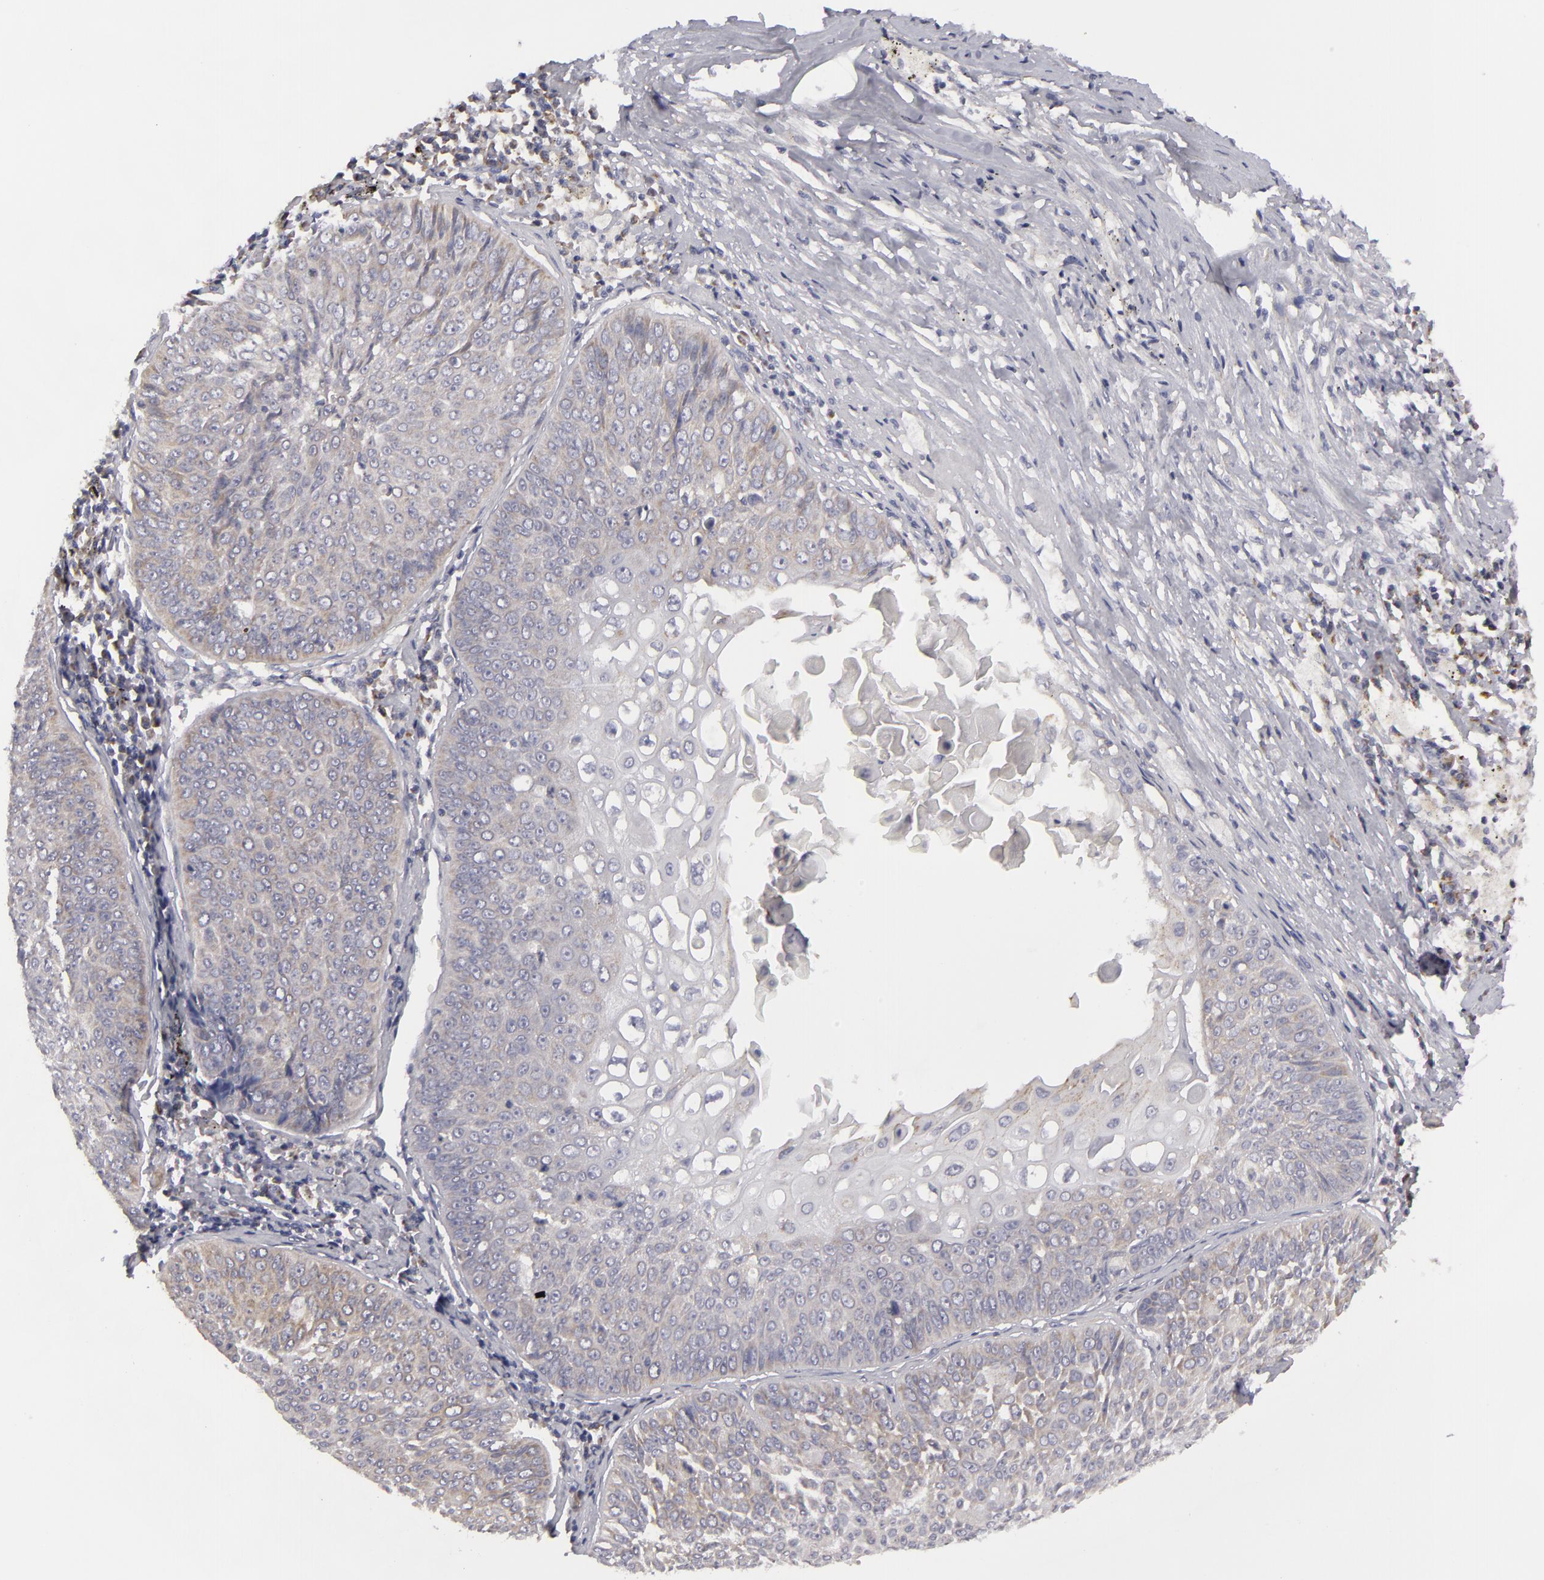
{"staining": {"intensity": "weak", "quantity": "25%-75%", "location": "cytoplasmic/membranous"}, "tissue": "lung cancer", "cell_type": "Tumor cells", "image_type": "cancer", "snomed": [{"axis": "morphology", "description": "Adenocarcinoma, NOS"}, {"axis": "topography", "description": "Lung"}], "caption": "Immunohistochemical staining of human lung cancer shows low levels of weak cytoplasmic/membranous protein positivity in approximately 25%-75% of tumor cells. (brown staining indicates protein expression, while blue staining denotes nuclei).", "gene": "ATP2B3", "patient": {"sex": "male", "age": 60}}